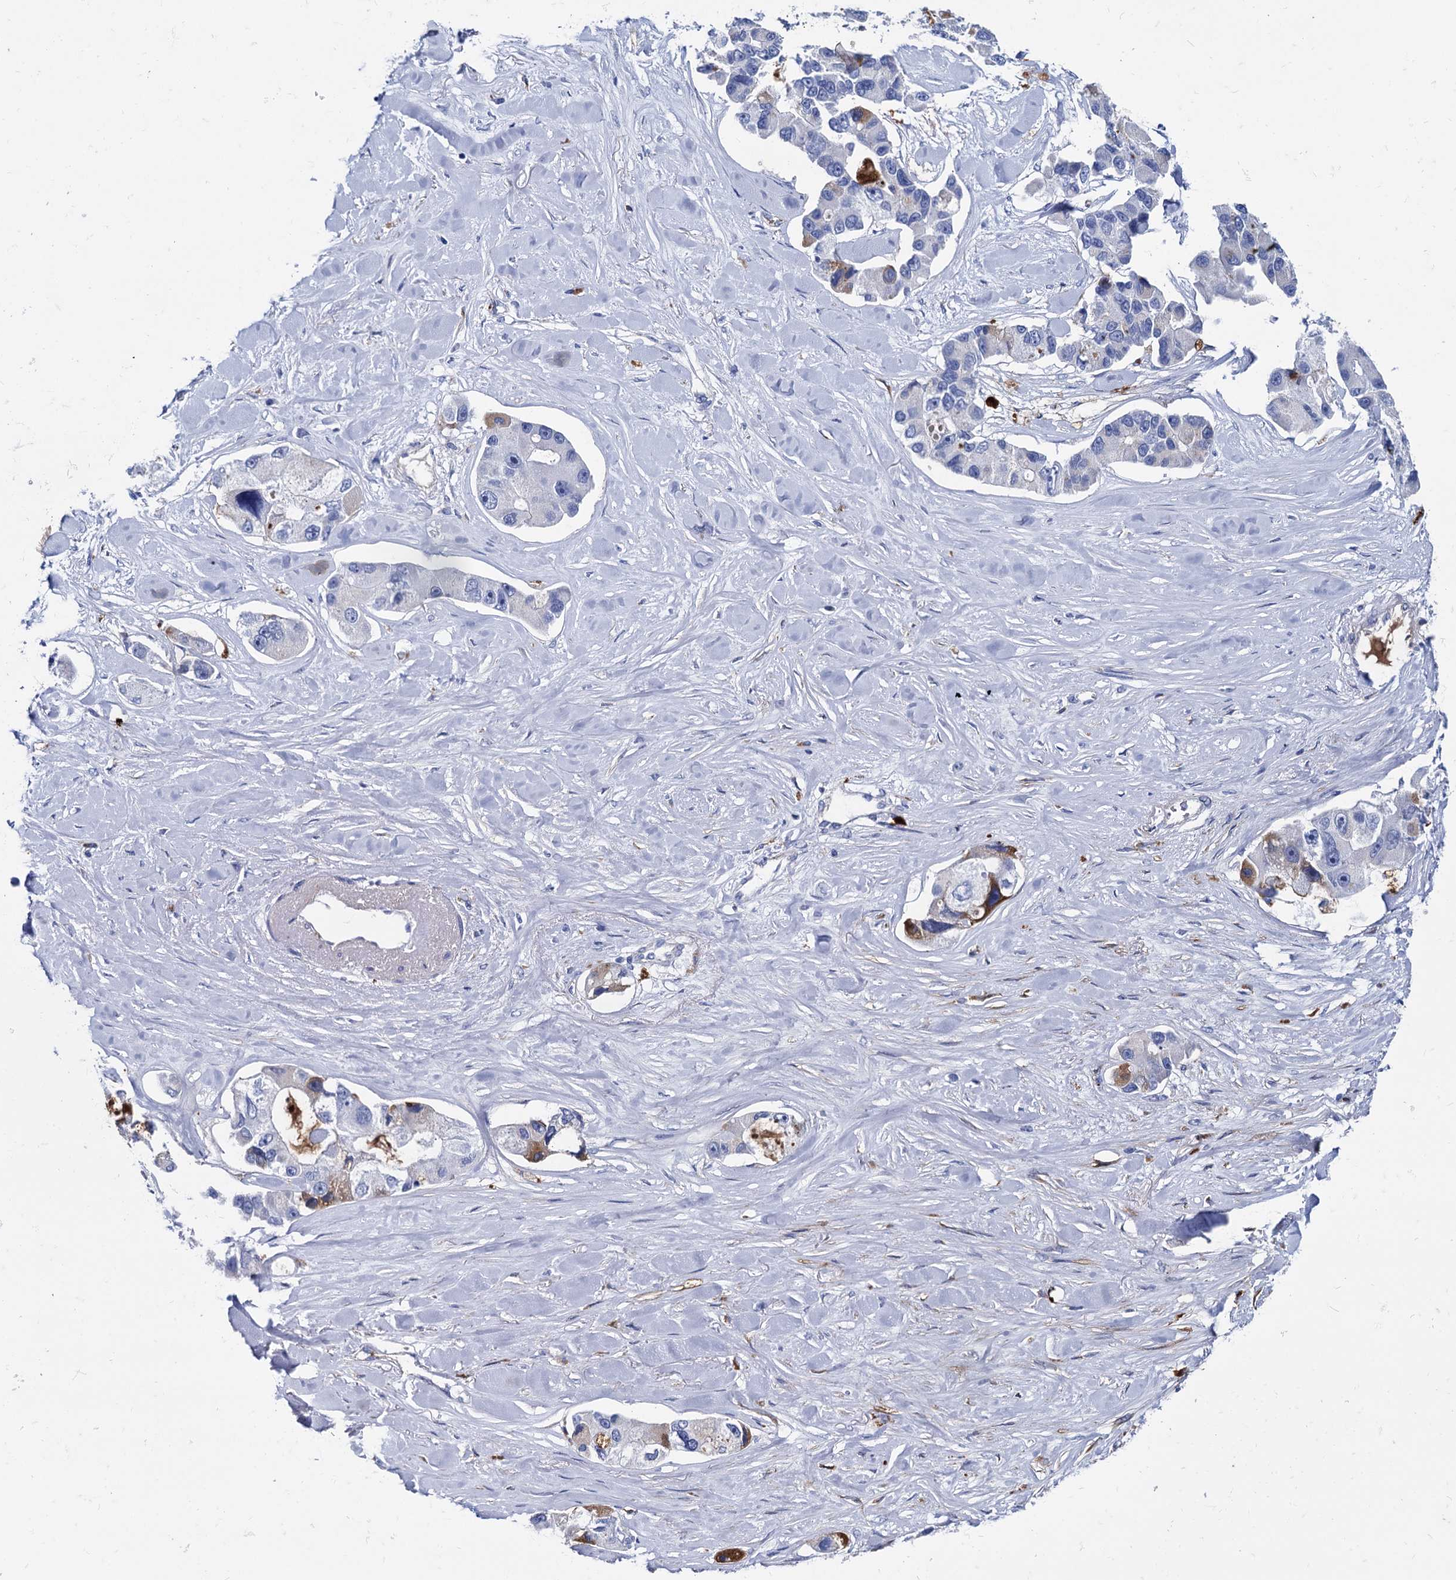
{"staining": {"intensity": "negative", "quantity": "none", "location": "none"}, "tissue": "lung cancer", "cell_type": "Tumor cells", "image_type": "cancer", "snomed": [{"axis": "morphology", "description": "Adenocarcinoma, NOS"}, {"axis": "topography", "description": "Lung"}], "caption": "The IHC histopathology image has no significant staining in tumor cells of lung adenocarcinoma tissue.", "gene": "APOD", "patient": {"sex": "female", "age": 54}}